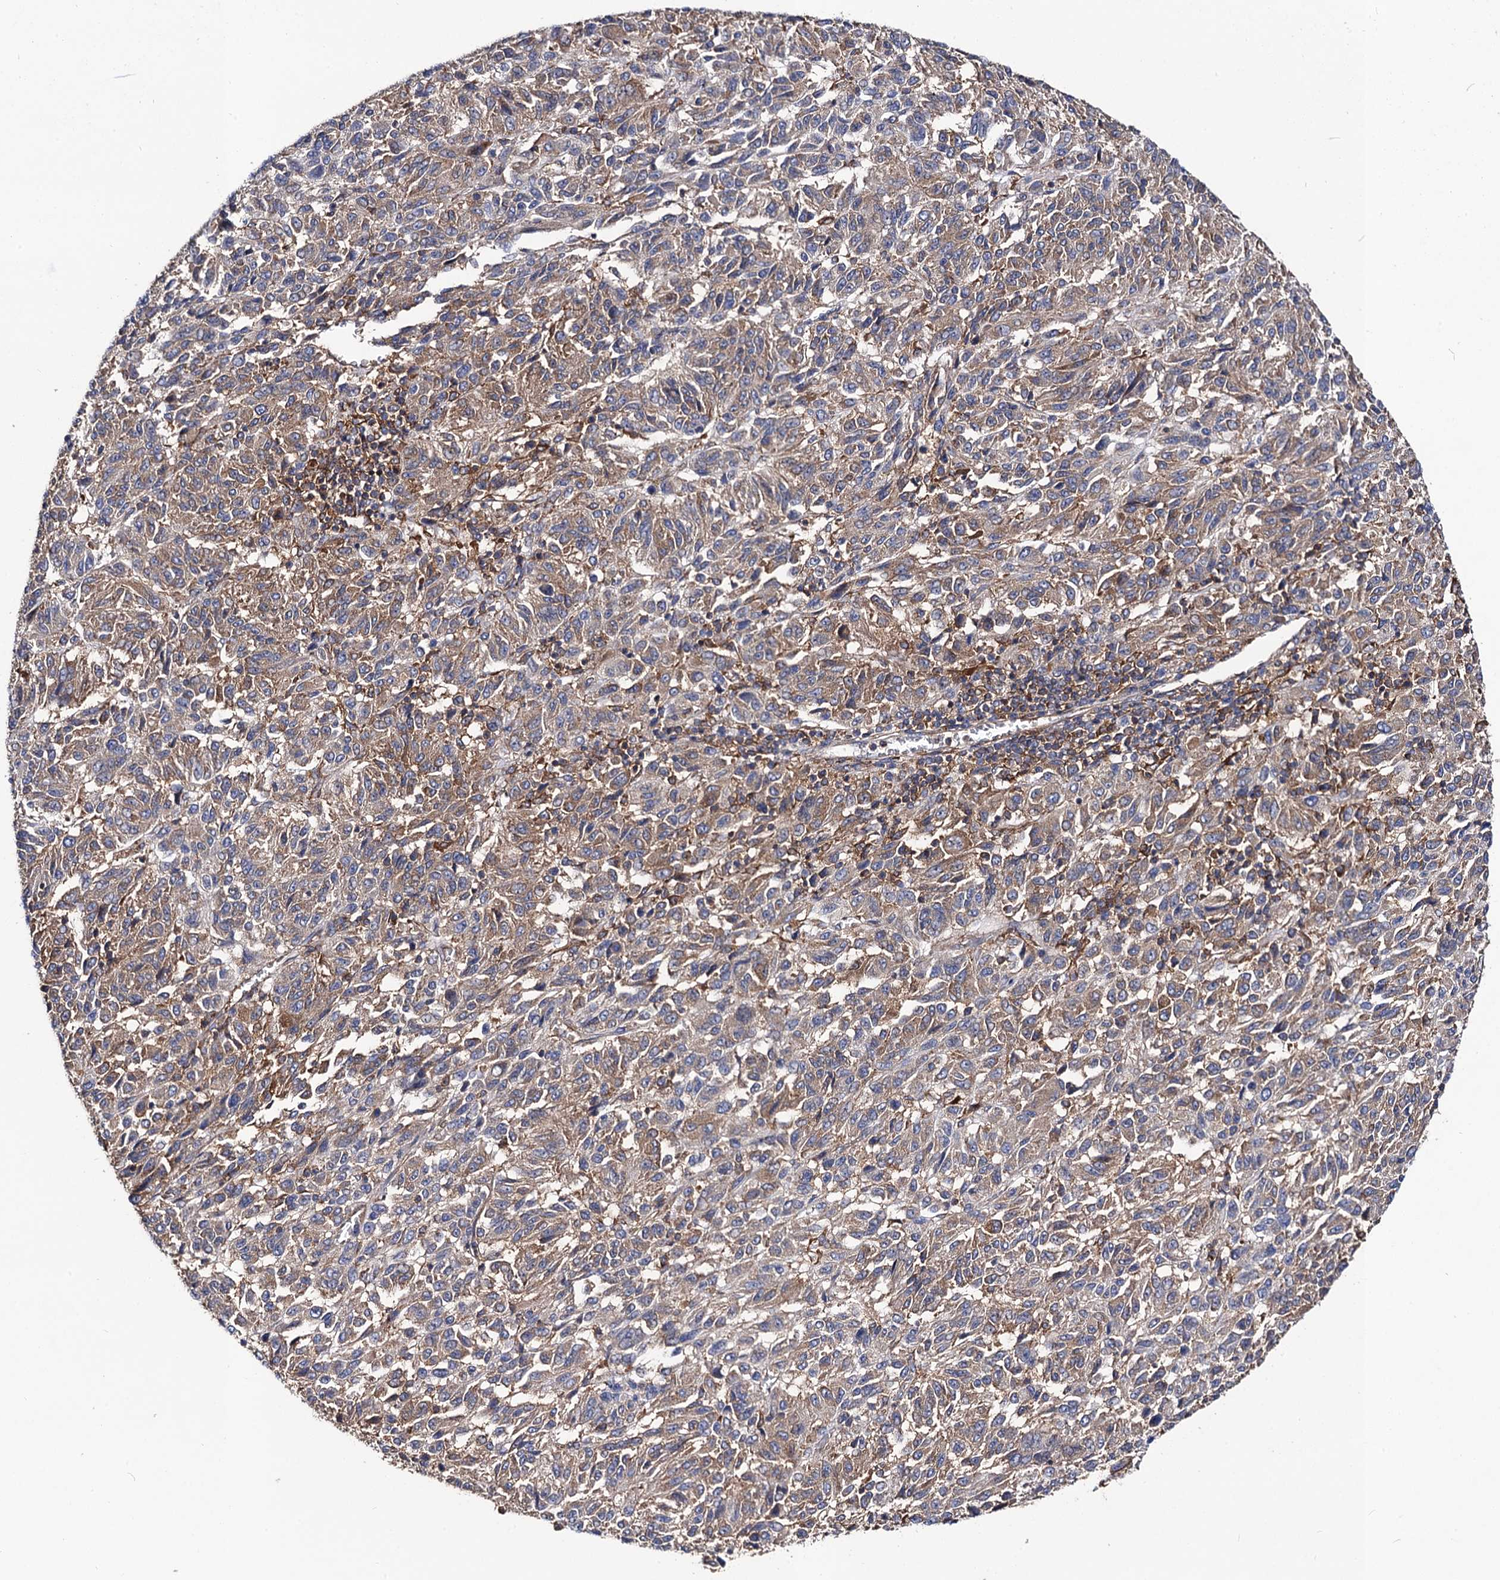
{"staining": {"intensity": "moderate", "quantity": "25%-75%", "location": "cytoplasmic/membranous"}, "tissue": "melanoma", "cell_type": "Tumor cells", "image_type": "cancer", "snomed": [{"axis": "morphology", "description": "Malignant melanoma, Metastatic site"}, {"axis": "topography", "description": "Lung"}], "caption": "Protein expression analysis of melanoma exhibits moderate cytoplasmic/membranous staining in approximately 25%-75% of tumor cells.", "gene": "DYDC1", "patient": {"sex": "male", "age": 64}}